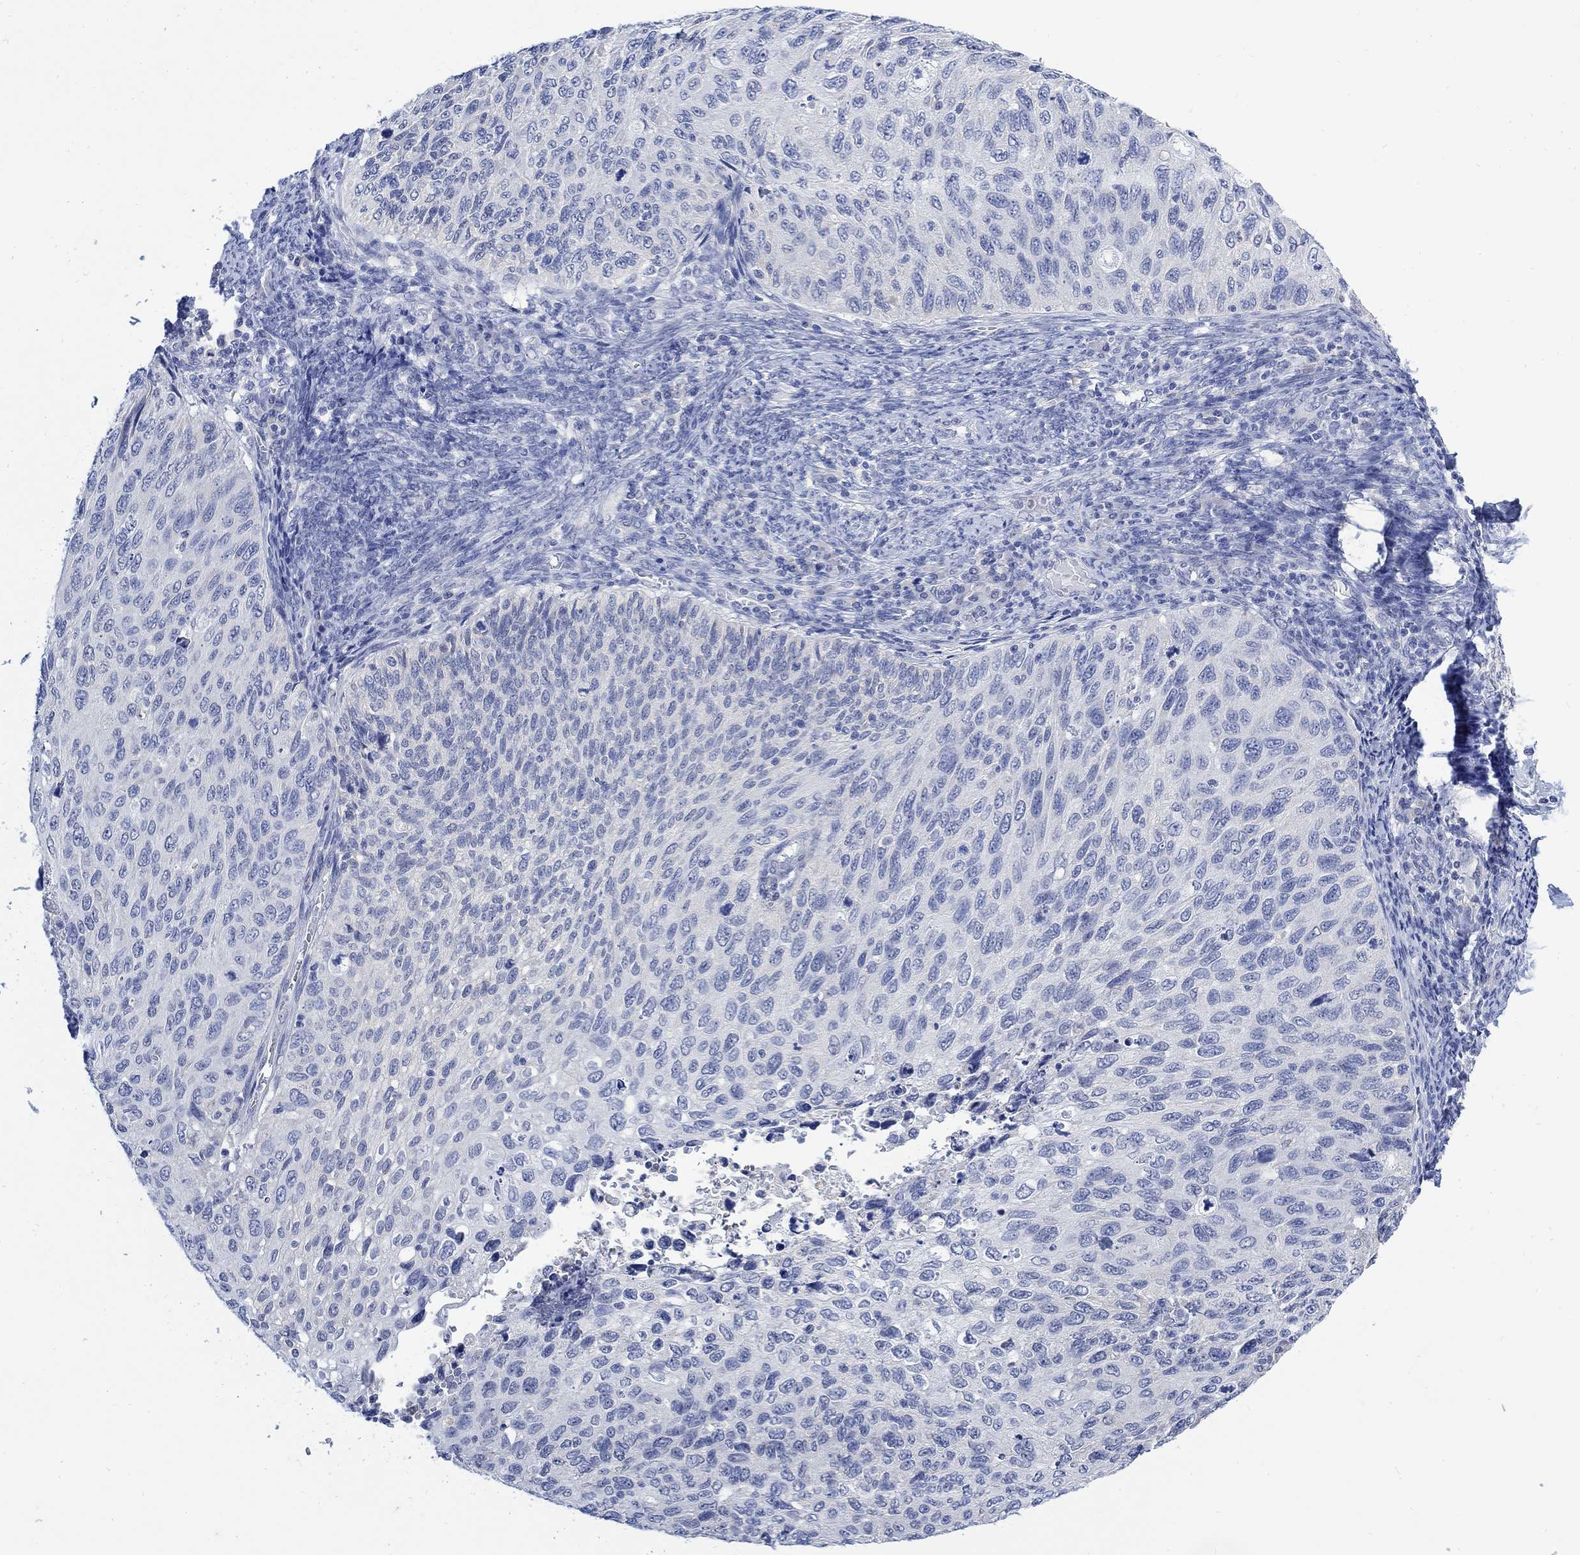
{"staining": {"intensity": "negative", "quantity": "none", "location": "none"}, "tissue": "cervical cancer", "cell_type": "Tumor cells", "image_type": "cancer", "snomed": [{"axis": "morphology", "description": "Squamous cell carcinoma, NOS"}, {"axis": "topography", "description": "Cervix"}], "caption": "This is a photomicrograph of immunohistochemistry staining of squamous cell carcinoma (cervical), which shows no positivity in tumor cells.", "gene": "FBP2", "patient": {"sex": "female", "age": 70}}